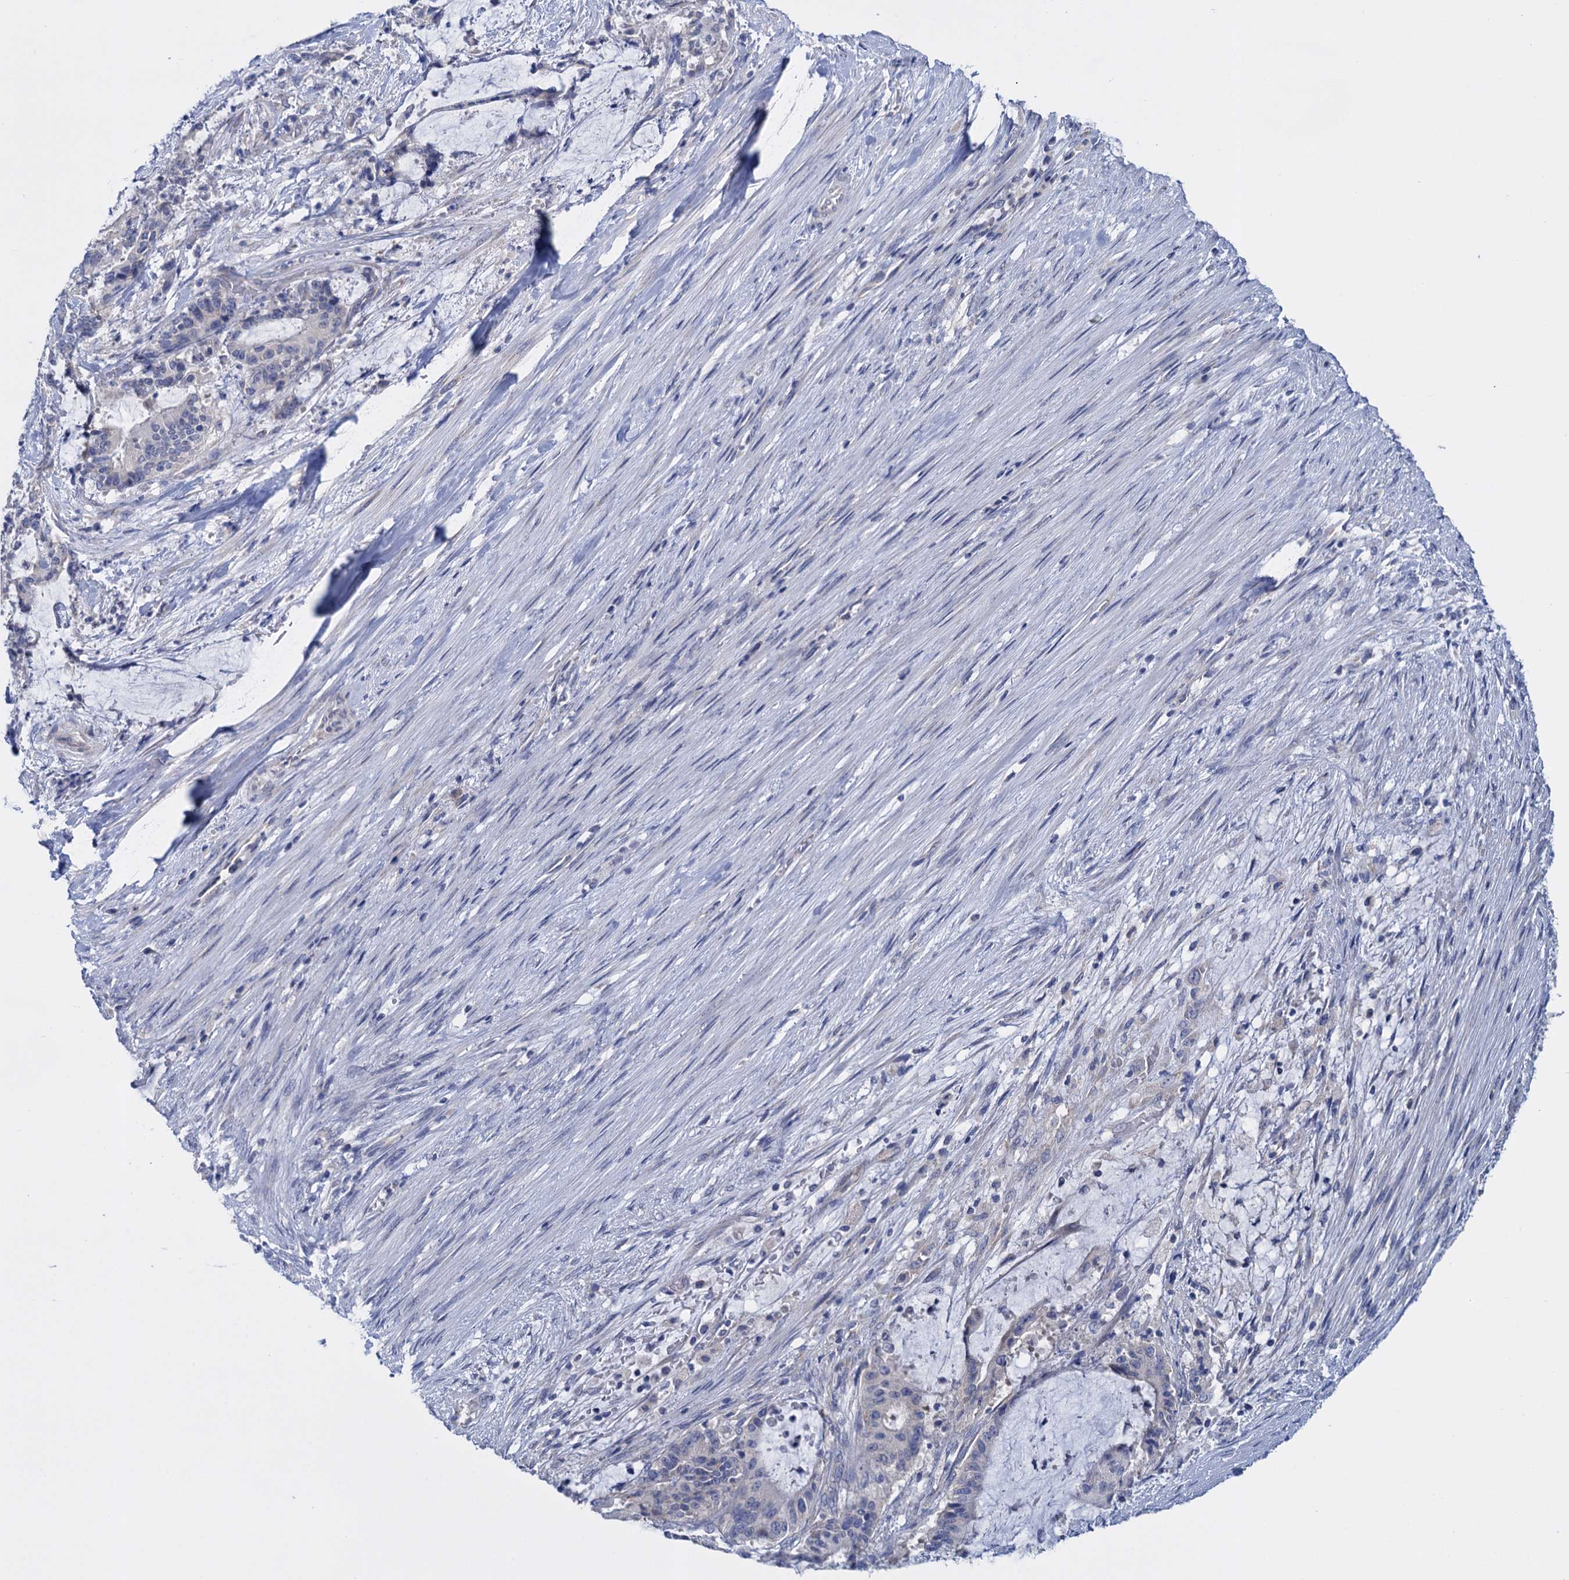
{"staining": {"intensity": "negative", "quantity": "none", "location": "none"}, "tissue": "liver cancer", "cell_type": "Tumor cells", "image_type": "cancer", "snomed": [{"axis": "morphology", "description": "Normal tissue, NOS"}, {"axis": "morphology", "description": "Cholangiocarcinoma"}, {"axis": "topography", "description": "Liver"}, {"axis": "topography", "description": "Peripheral nerve tissue"}], "caption": "A photomicrograph of liver cholangiocarcinoma stained for a protein reveals no brown staining in tumor cells. The staining was performed using DAB to visualize the protein expression in brown, while the nuclei were stained in blue with hematoxylin (Magnification: 20x).", "gene": "GSTM2", "patient": {"sex": "female", "age": 73}}